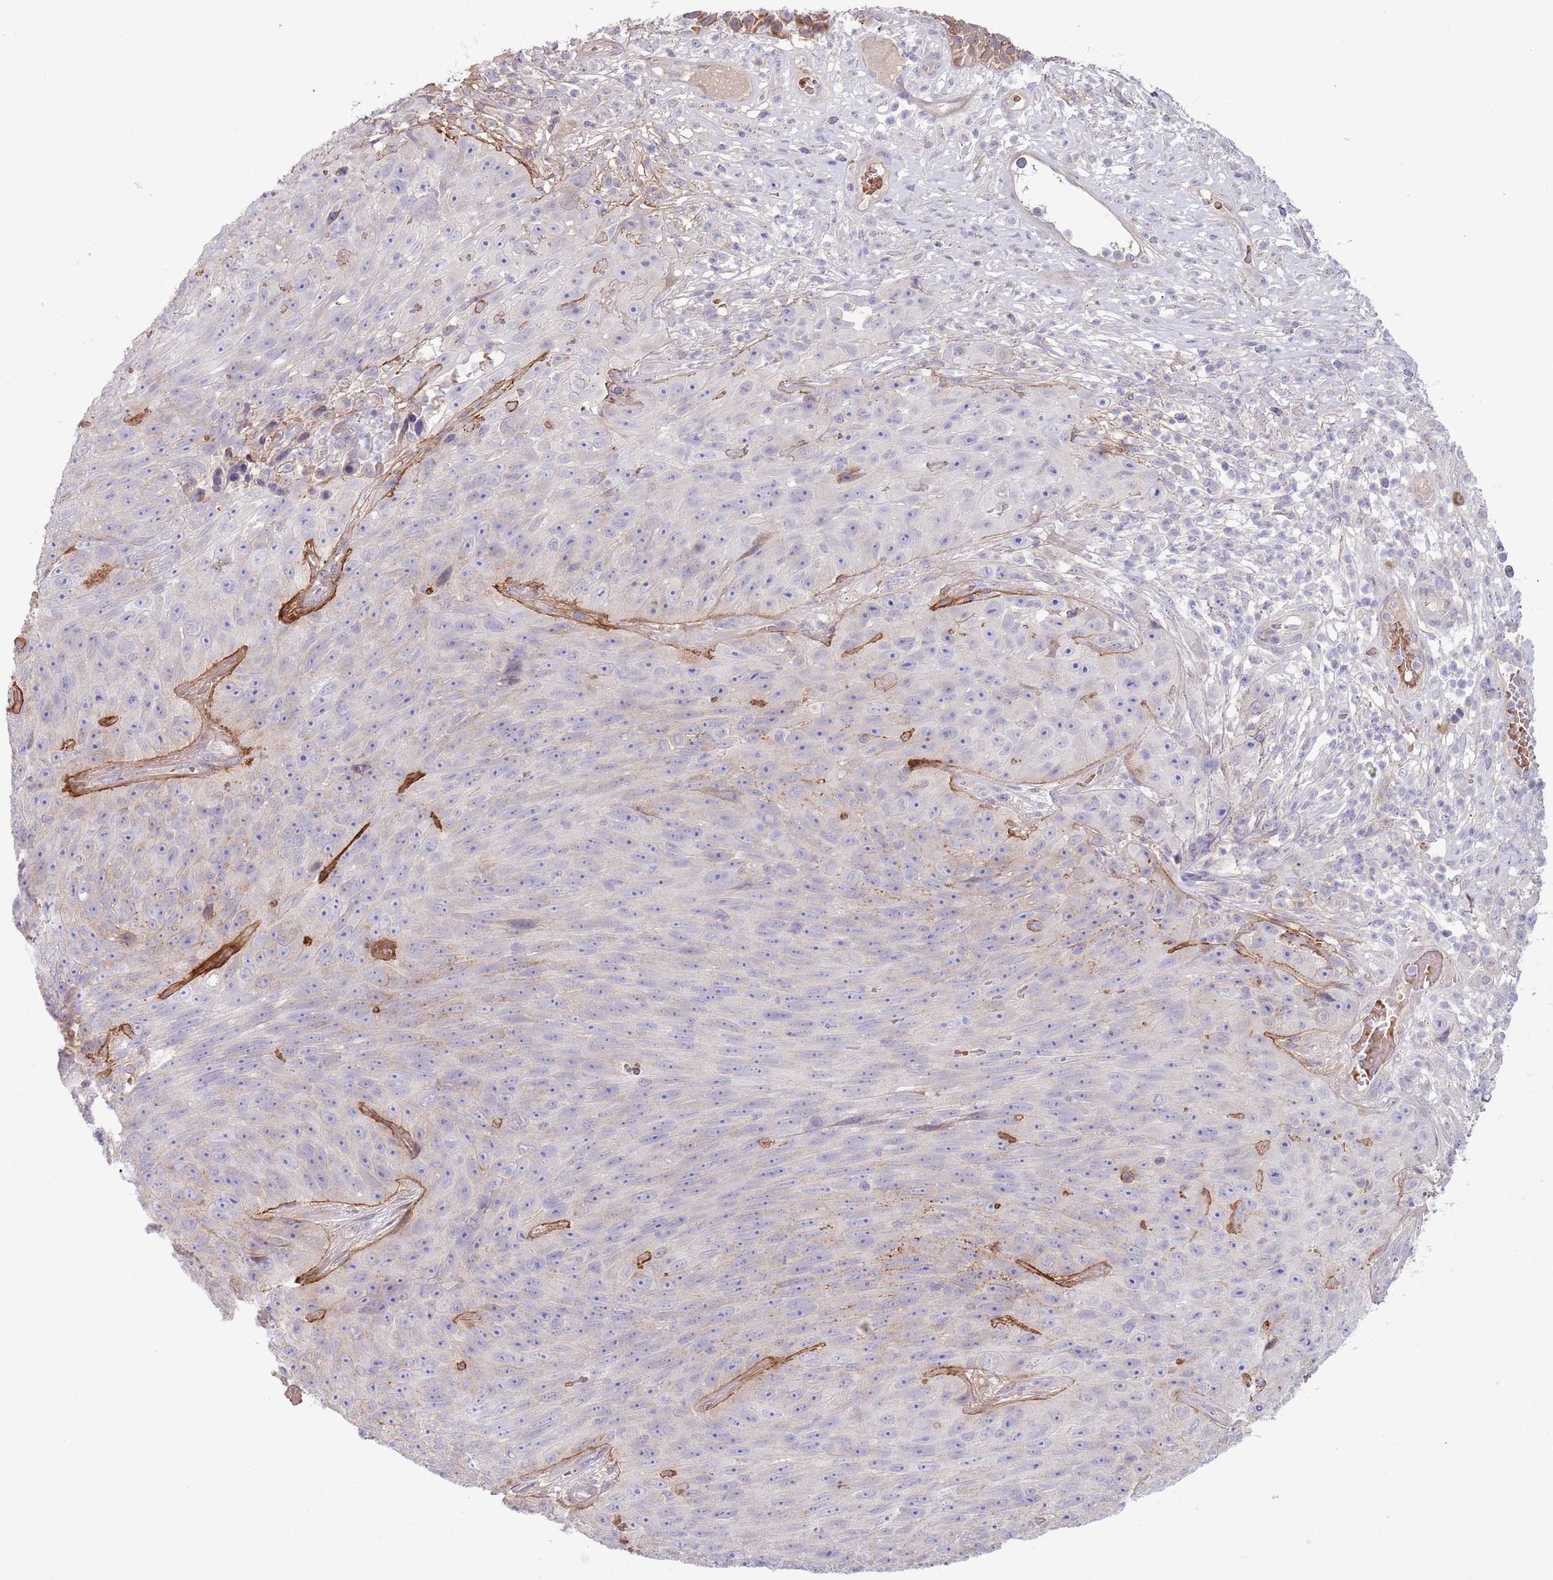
{"staining": {"intensity": "negative", "quantity": "none", "location": "none"}, "tissue": "skin cancer", "cell_type": "Tumor cells", "image_type": "cancer", "snomed": [{"axis": "morphology", "description": "Squamous cell carcinoma, NOS"}, {"axis": "topography", "description": "Skin"}], "caption": "A high-resolution photomicrograph shows immunohistochemistry staining of squamous cell carcinoma (skin), which displays no significant staining in tumor cells.", "gene": "TINAGL1", "patient": {"sex": "female", "age": 87}}